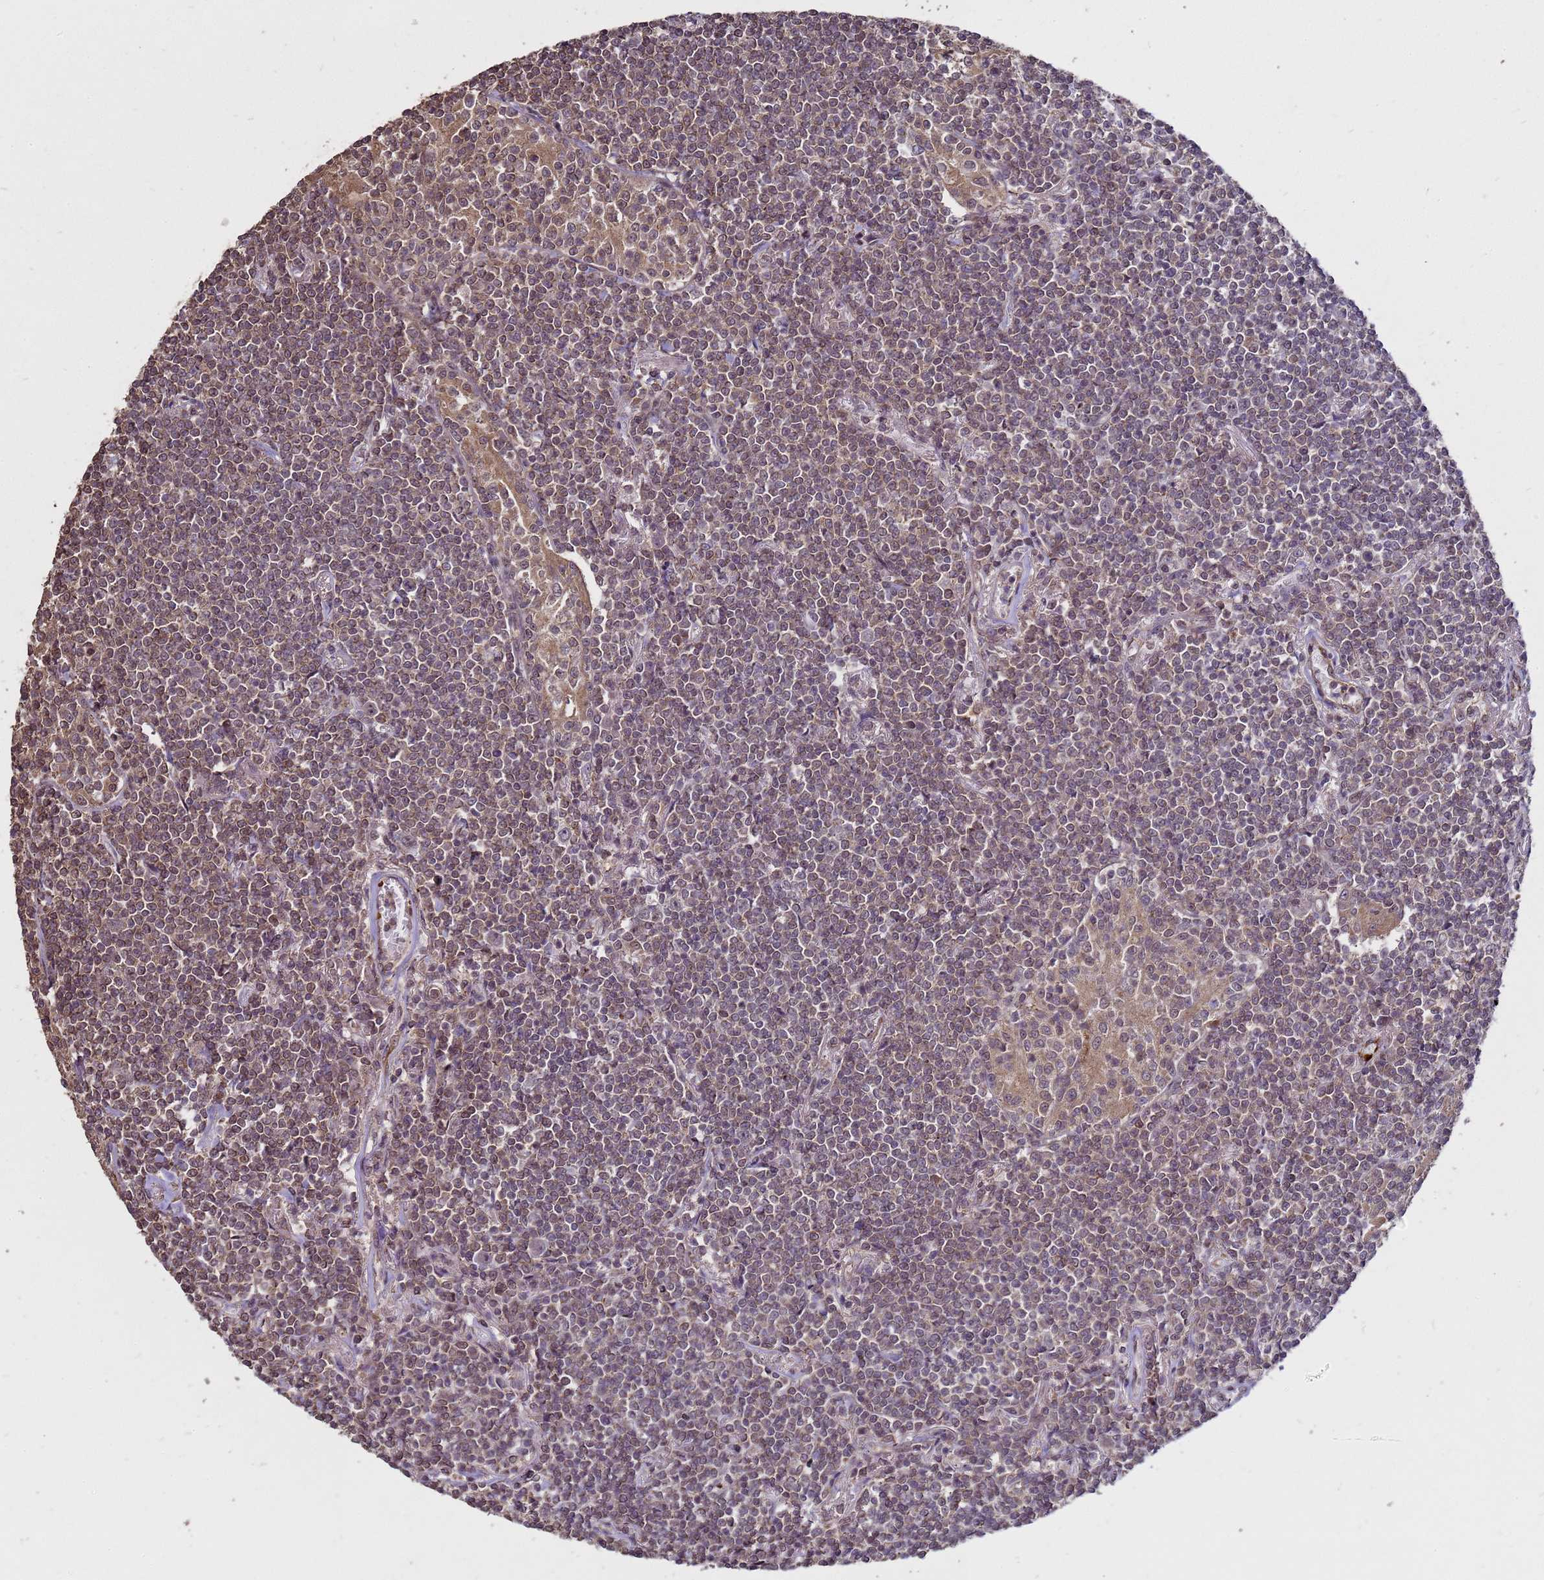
{"staining": {"intensity": "weak", "quantity": "<25%", "location": "cytoplasmic/membranous"}, "tissue": "lymphoma", "cell_type": "Tumor cells", "image_type": "cancer", "snomed": [{"axis": "morphology", "description": "Malignant lymphoma, non-Hodgkin's type, Low grade"}, {"axis": "topography", "description": "Lung"}], "caption": "Immunohistochemistry (IHC) photomicrograph of neoplastic tissue: human malignant lymphoma, non-Hodgkin's type (low-grade) stained with DAB (3,3'-diaminobenzidine) demonstrates no significant protein positivity in tumor cells. The staining was performed using DAB to visualize the protein expression in brown, while the nuclei were stained in blue with hematoxylin (Magnification: 20x).", "gene": "CRBN", "patient": {"sex": "female", "age": 71}}